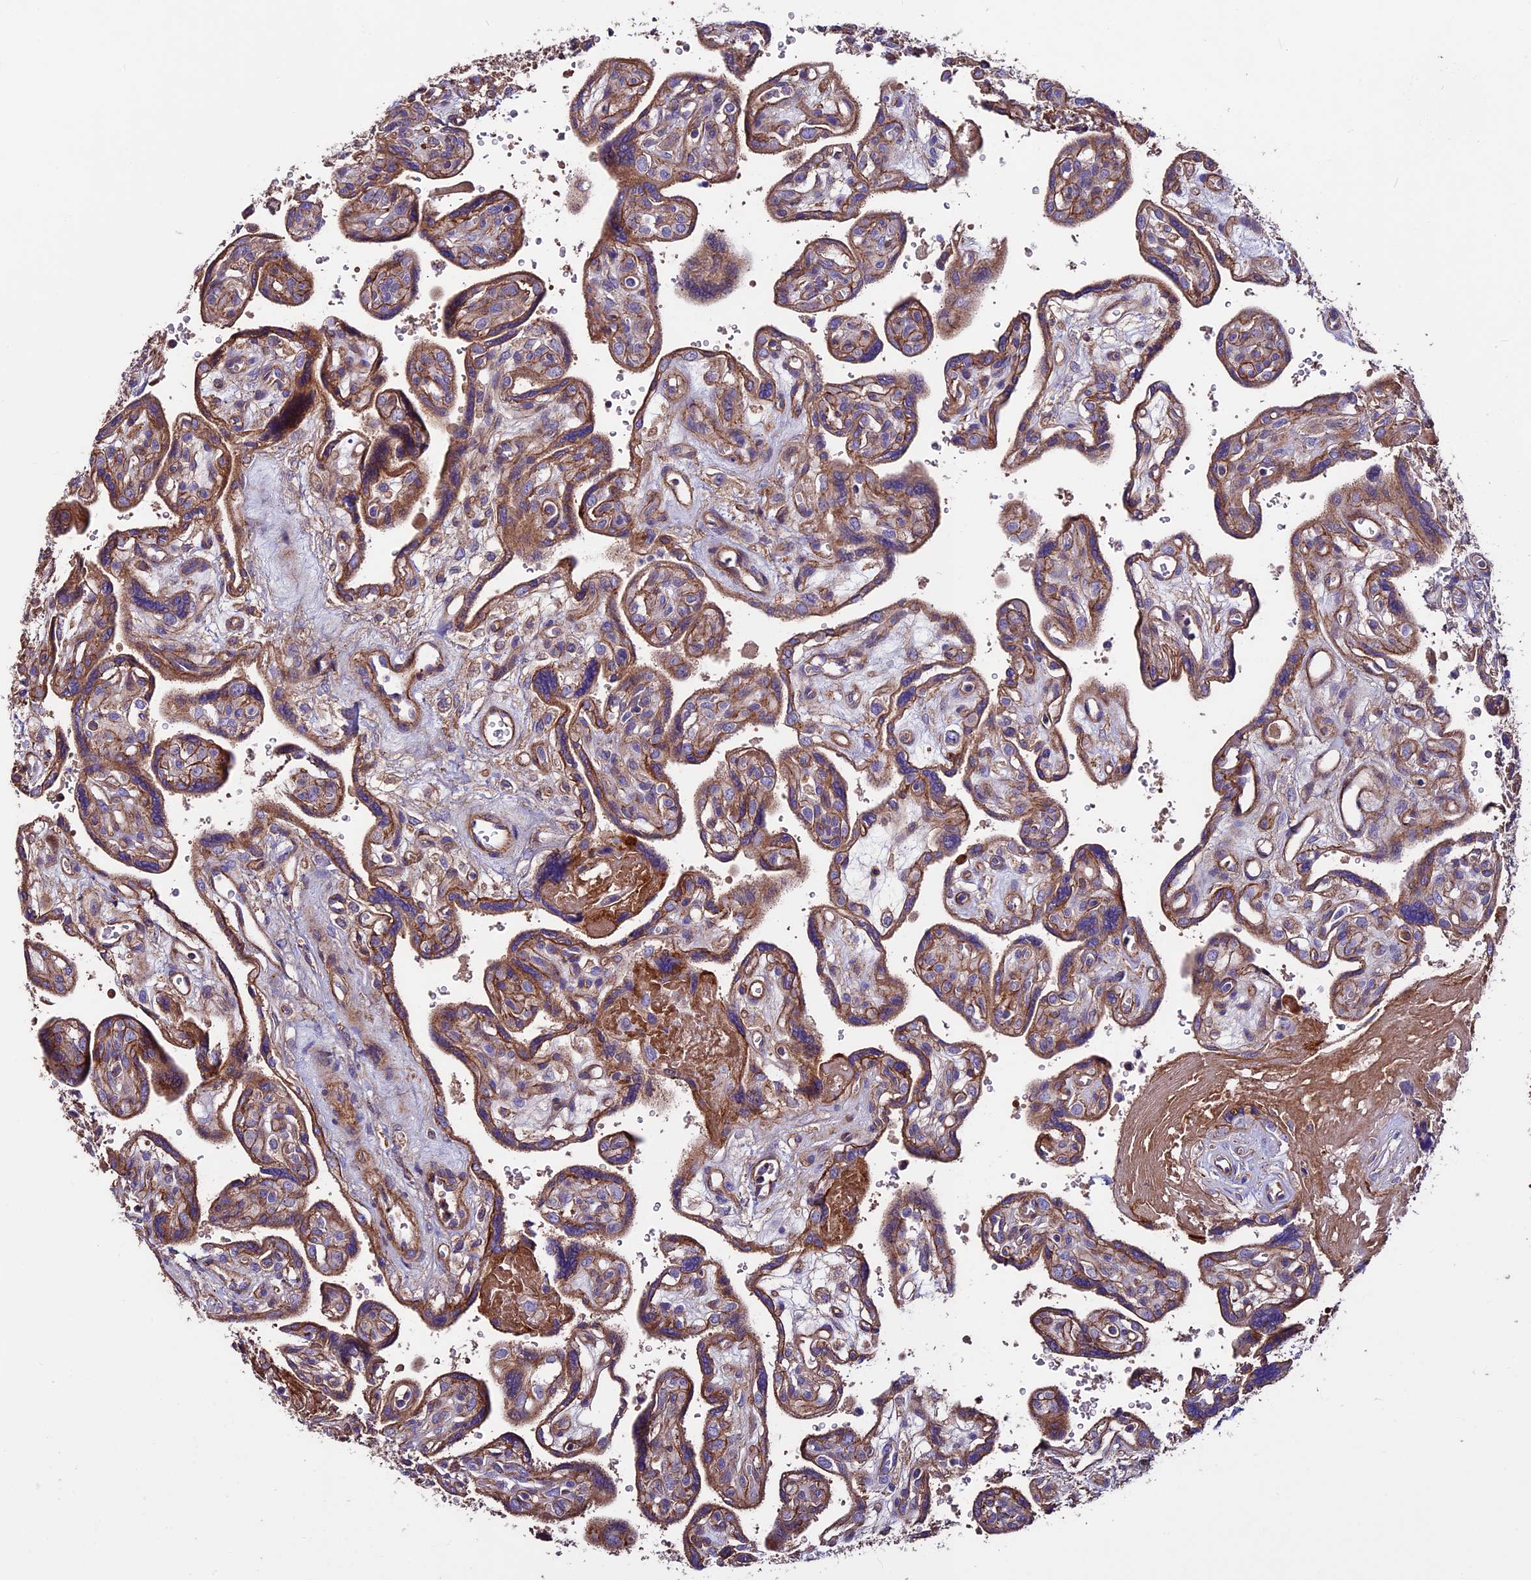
{"staining": {"intensity": "moderate", "quantity": ">75%", "location": "cytoplasmic/membranous"}, "tissue": "placenta", "cell_type": "Trophoblastic cells", "image_type": "normal", "snomed": [{"axis": "morphology", "description": "Normal tissue, NOS"}, {"axis": "topography", "description": "Placenta"}], "caption": "Unremarkable placenta demonstrates moderate cytoplasmic/membranous expression in about >75% of trophoblastic cells Immunohistochemistry (ihc) stains the protein of interest in brown and the nuclei are stained blue..", "gene": "EVA1B", "patient": {"sex": "female", "age": 39}}